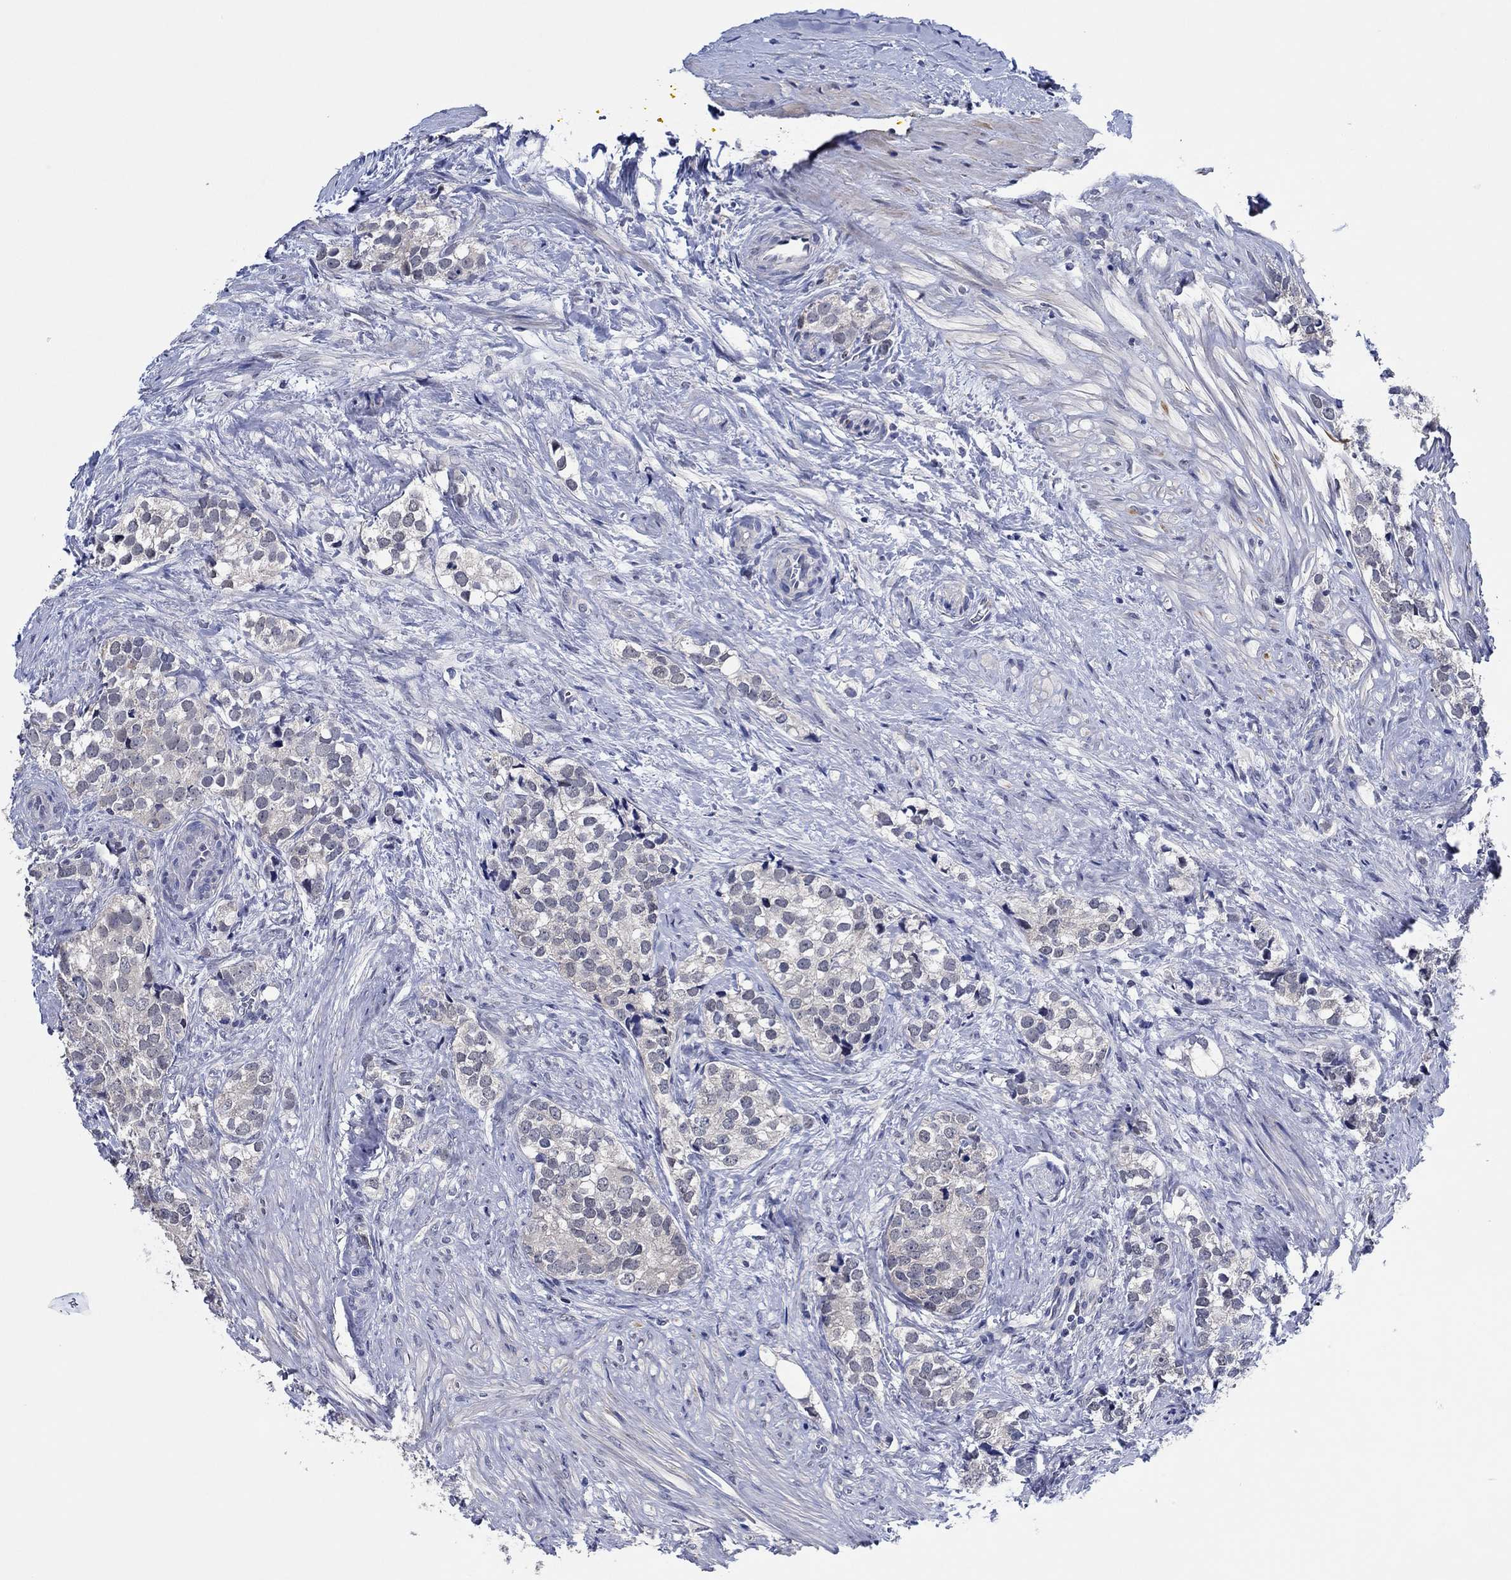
{"staining": {"intensity": "negative", "quantity": "none", "location": "none"}, "tissue": "prostate cancer", "cell_type": "Tumor cells", "image_type": "cancer", "snomed": [{"axis": "morphology", "description": "Adenocarcinoma, NOS"}, {"axis": "topography", "description": "Prostate and seminal vesicle, NOS"}], "caption": "IHC of human prostate adenocarcinoma reveals no expression in tumor cells.", "gene": "PRRT3", "patient": {"sex": "male", "age": 63}}